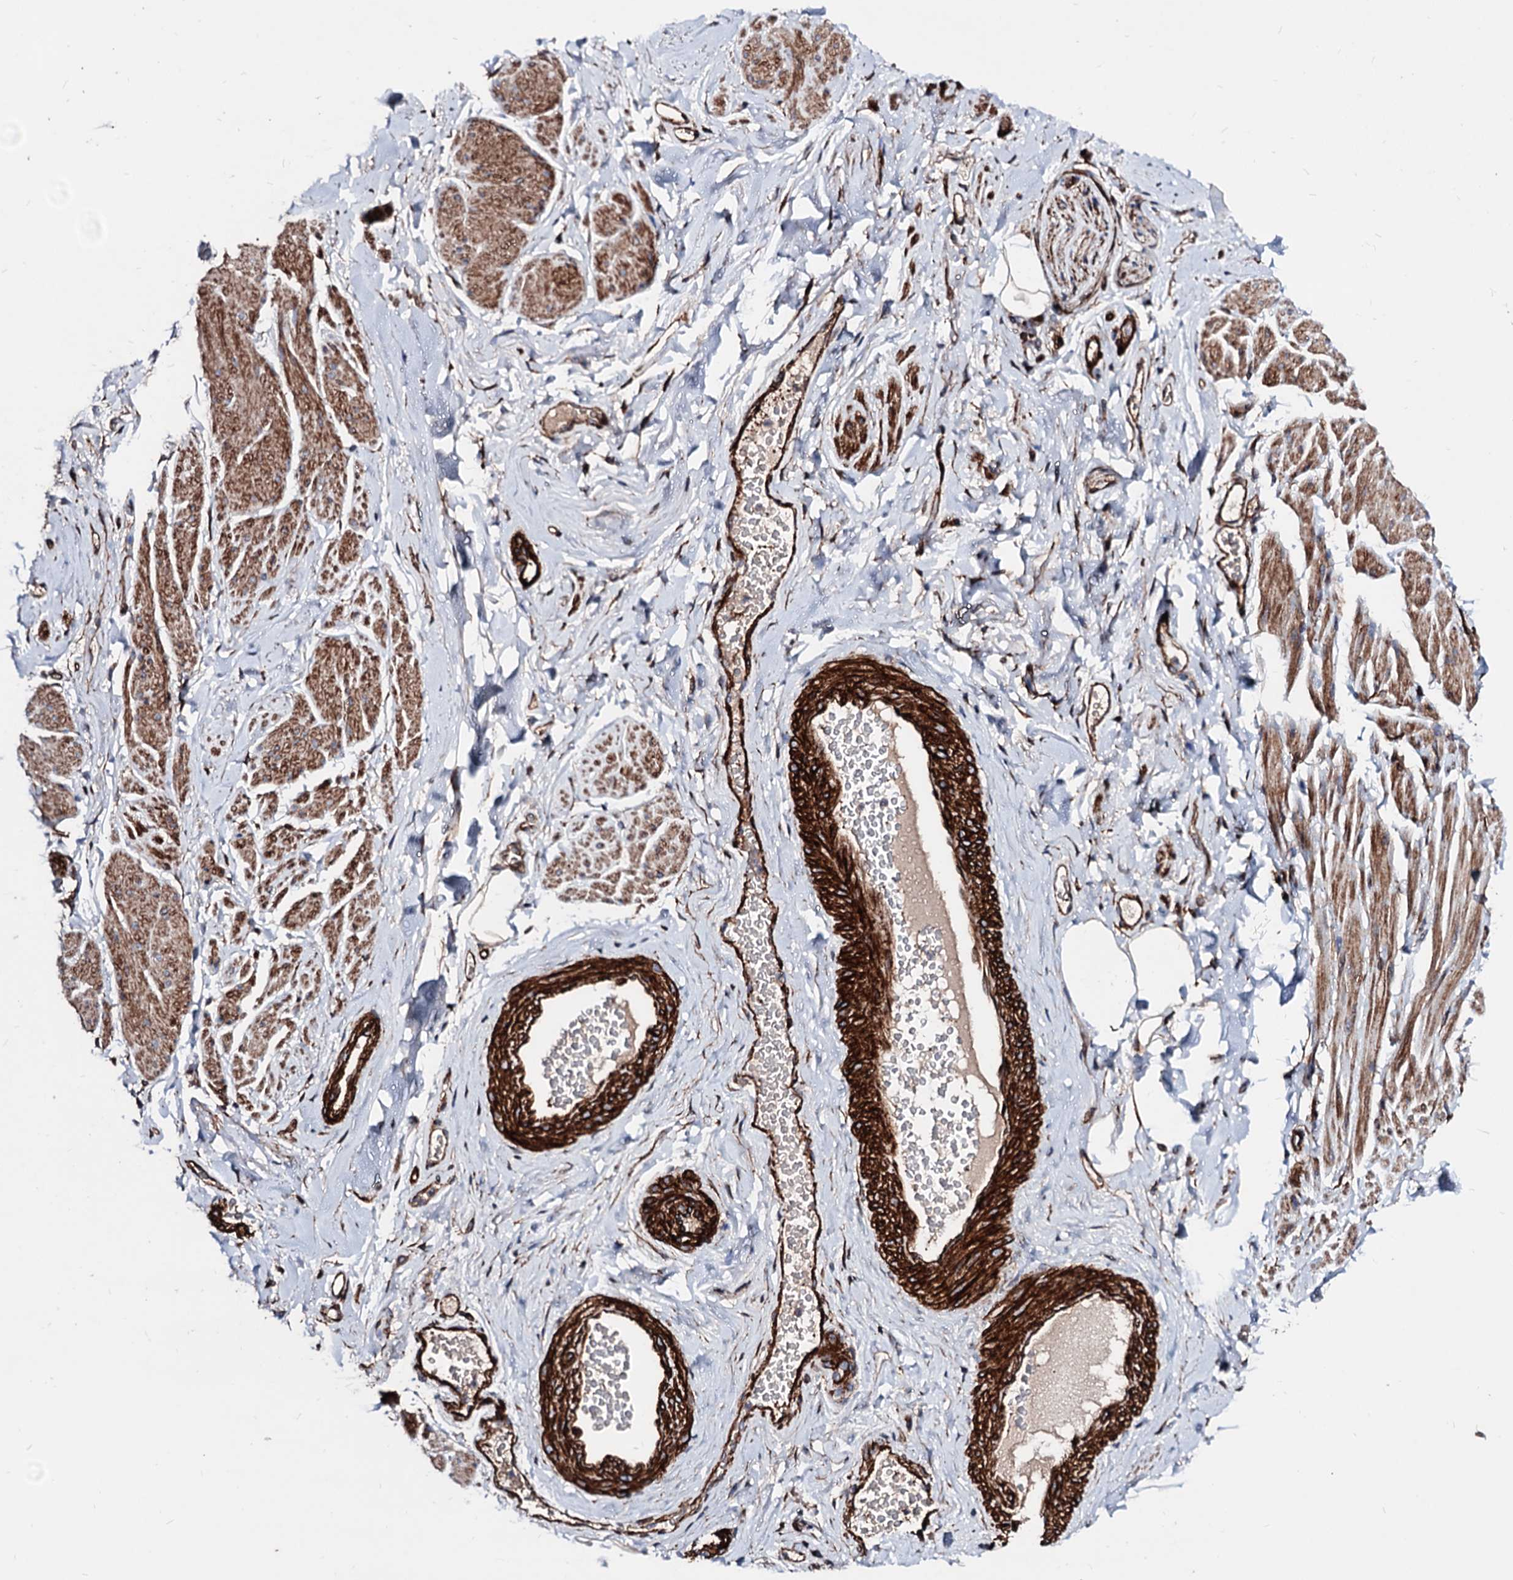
{"staining": {"intensity": "moderate", "quantity": ">75%", "location": "cytoplasmic/membranous"}, "tissue": "smooth muscle", "cell_type": "Smooth muscle cells", "image_type": "normal", "snomed": [{"axis": "morphology", "description": "Normal tissue, NOS"}, {"axis": "topography", "description": "Smooth muscle"}, {"axis": "topography", "description": "Peripheral nerve tissue"}], "caption": "About >75% of smooth muscle cells in unremarkable human smooth muscle display moderate cytoplasmic/membranous protein staining as visualized by brown immunohistochemical staining.", "gene": "WDR11", "patient": {"sex": "male", "age": 69}}